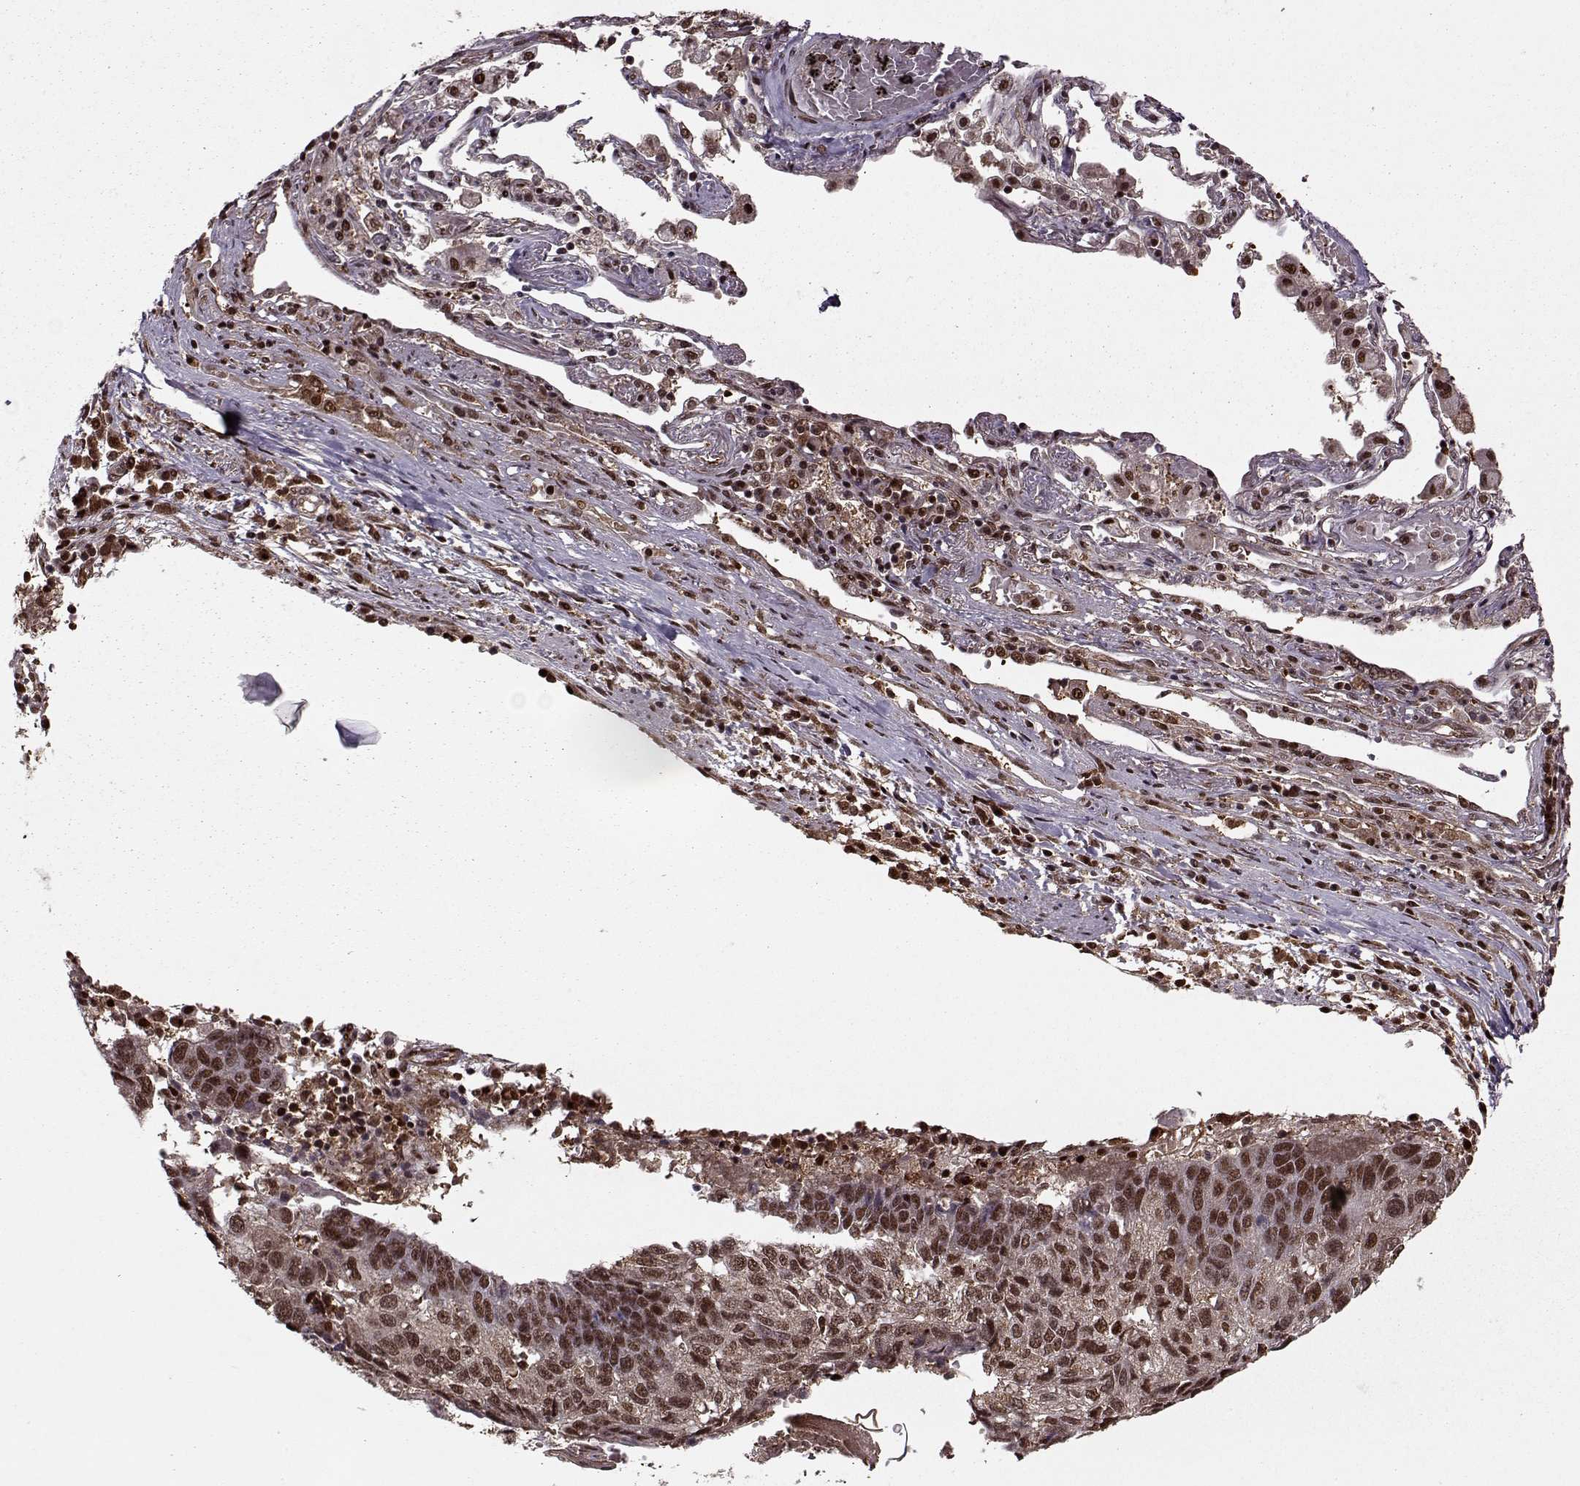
{"staining": {"intensity": "moderate", "quantity": ">75%", "location": "nuclear"}, "tissue": "lung cancer", "cell_type": "Tumor cells", "image_type": "cancer", "snomed": [{"axis": "morphology", "description": "Squamous cell carcinoma, NOS"}, {"axis": "topography", "description": "Lung"}], "caption": "Moderate nuclear positivity is seen in about >75% of tumor cells in lung cancer.", "gene": "PSMA7", "patient": {"sex": "male", "age": 73}}